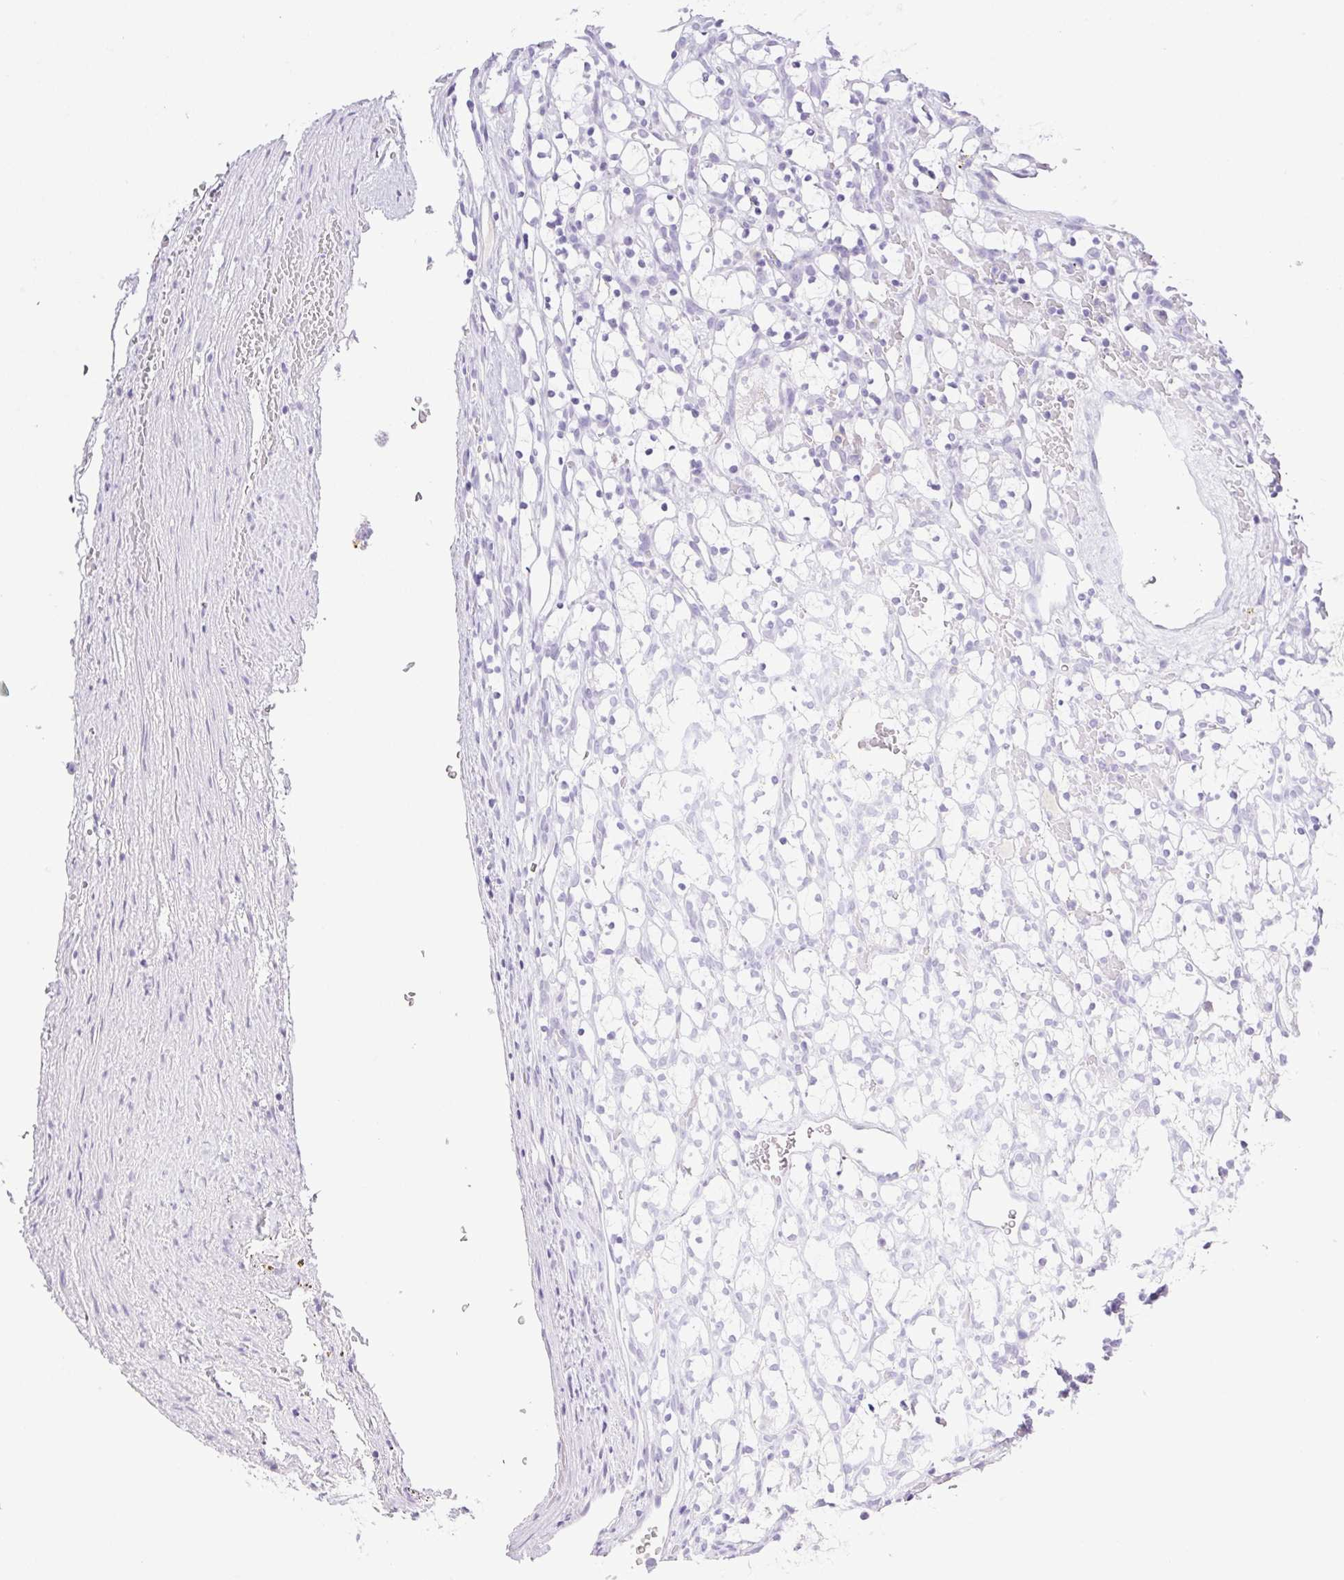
{"staining": {"intensity": "negative", "quantity": "none", "location": "none"}, "tissue": "renal cancer", "cell_type": "Tumor cells", "image_type": "cancer", "snomed": [{"axis": "morphology", "description": "Adenocarcinoma, NOS"}, {"axis": "topography", "description": "Kidney"}], "caption": "Adenocarcinoma (renal) was stained to show a protein in brown. There is no significant staining in tumor cells. The staining is performed using DAB brown chromogen with nuclei counter-stained in using hematoxylin.", "gene": "PAPPA2", "patient": {"sex": "female", "age": 69}}